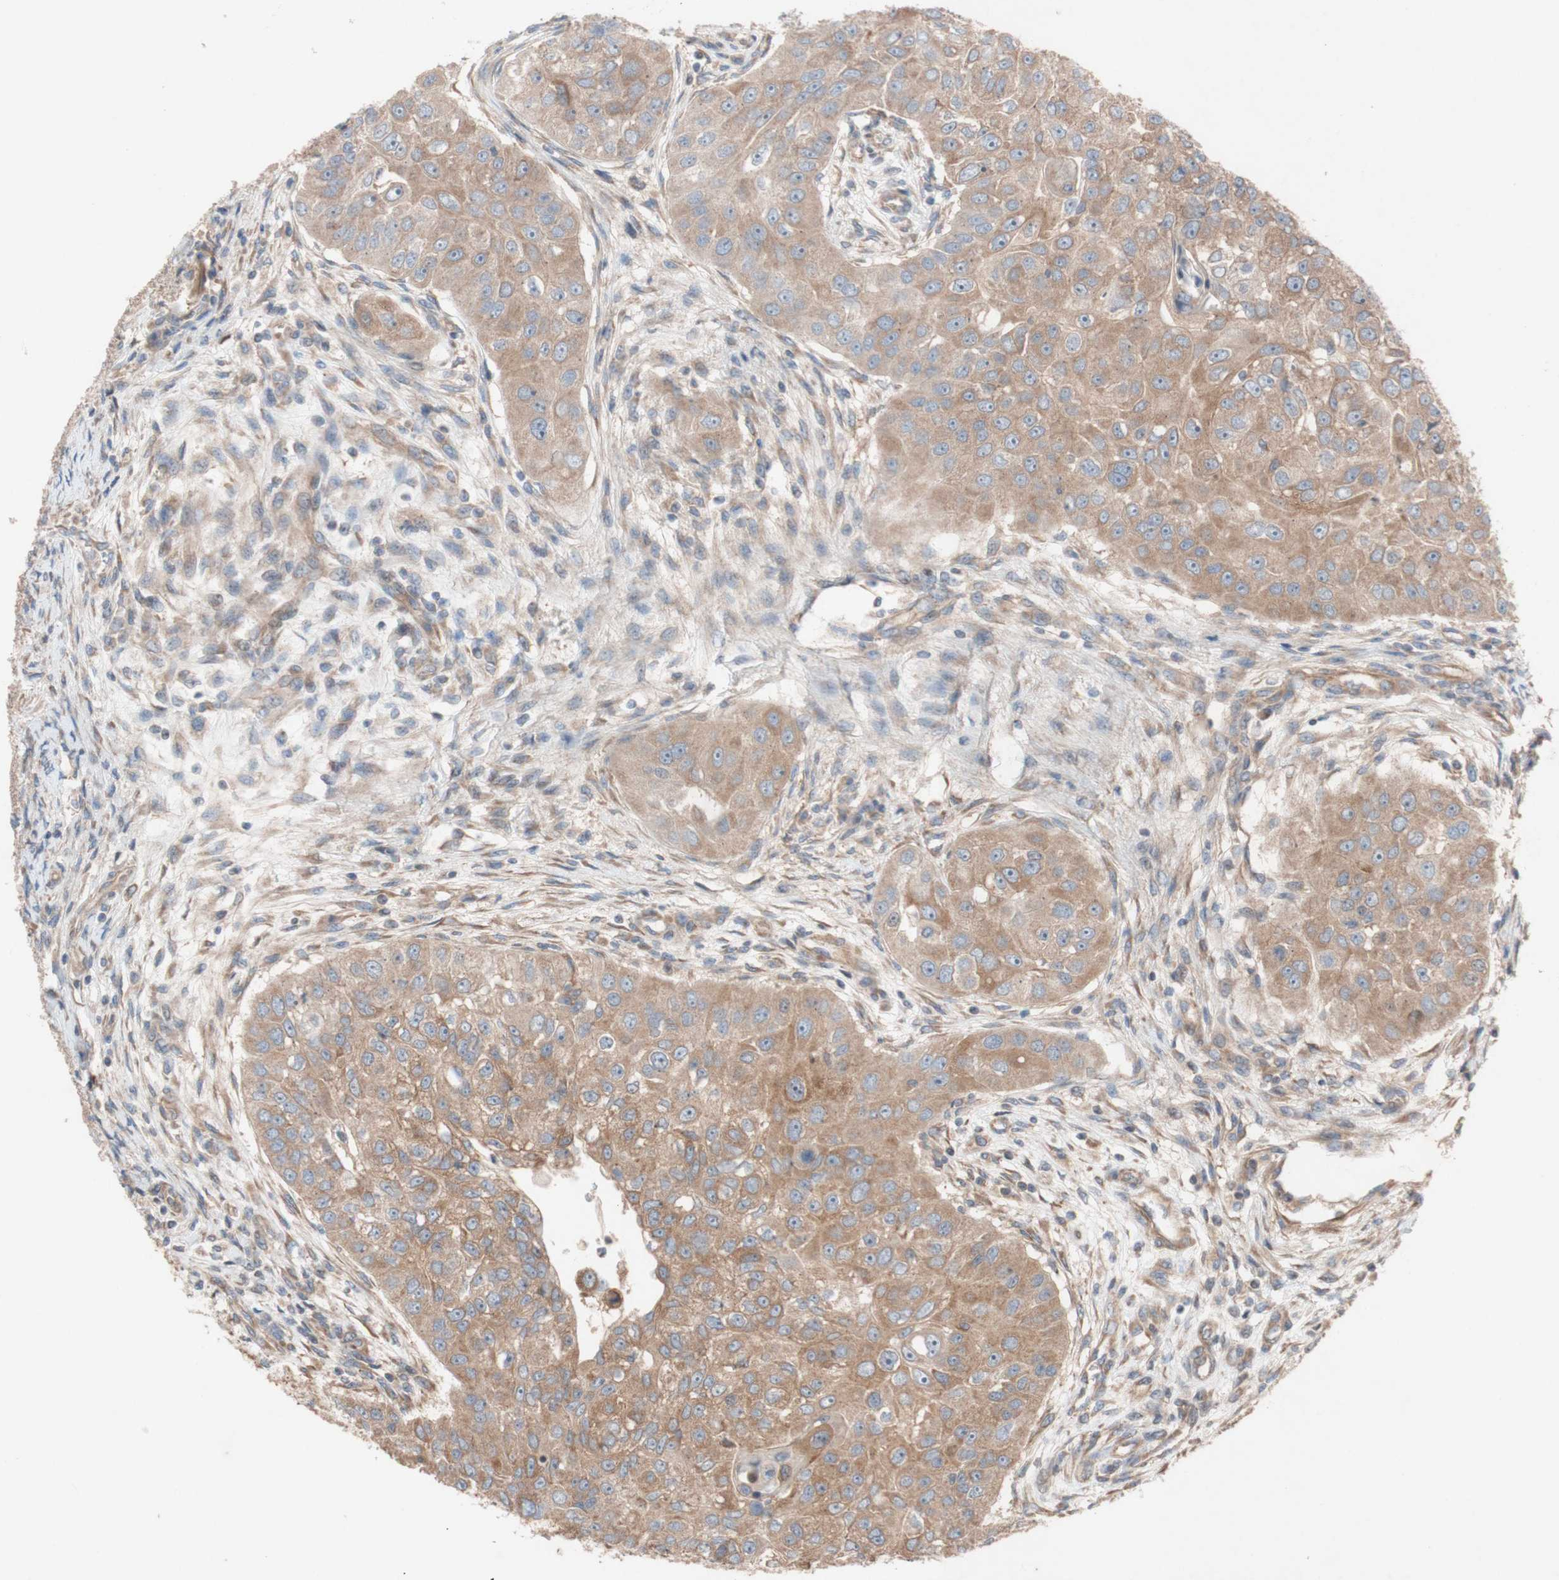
{"staining": {"intensity": "moderate", "quantity": ">75%", "location": "cytoplasmic/membranous"}, "tissue": "head and neck cancer", "cell_type": "Tumor cells", "image_type": "cancer", "snomed": [{"axis": "morphology", "description": "Normal tissue, NOS"}, {"axis": "morphology", "description": "Squamous cell carcinoma, NOS"}, {"axis": "topography", "description": "Skeletal muscle"}, {"axis": "topography", "description": "Head-Neck"}], "caption": "The histopathology image demonstrates a brown stain indicating the presence of a protein in the cytoplasmic/membranous of tumor cells in head and neck cancer.", "gene": "TST", "patient": {"sex": "male", "age": 51}}